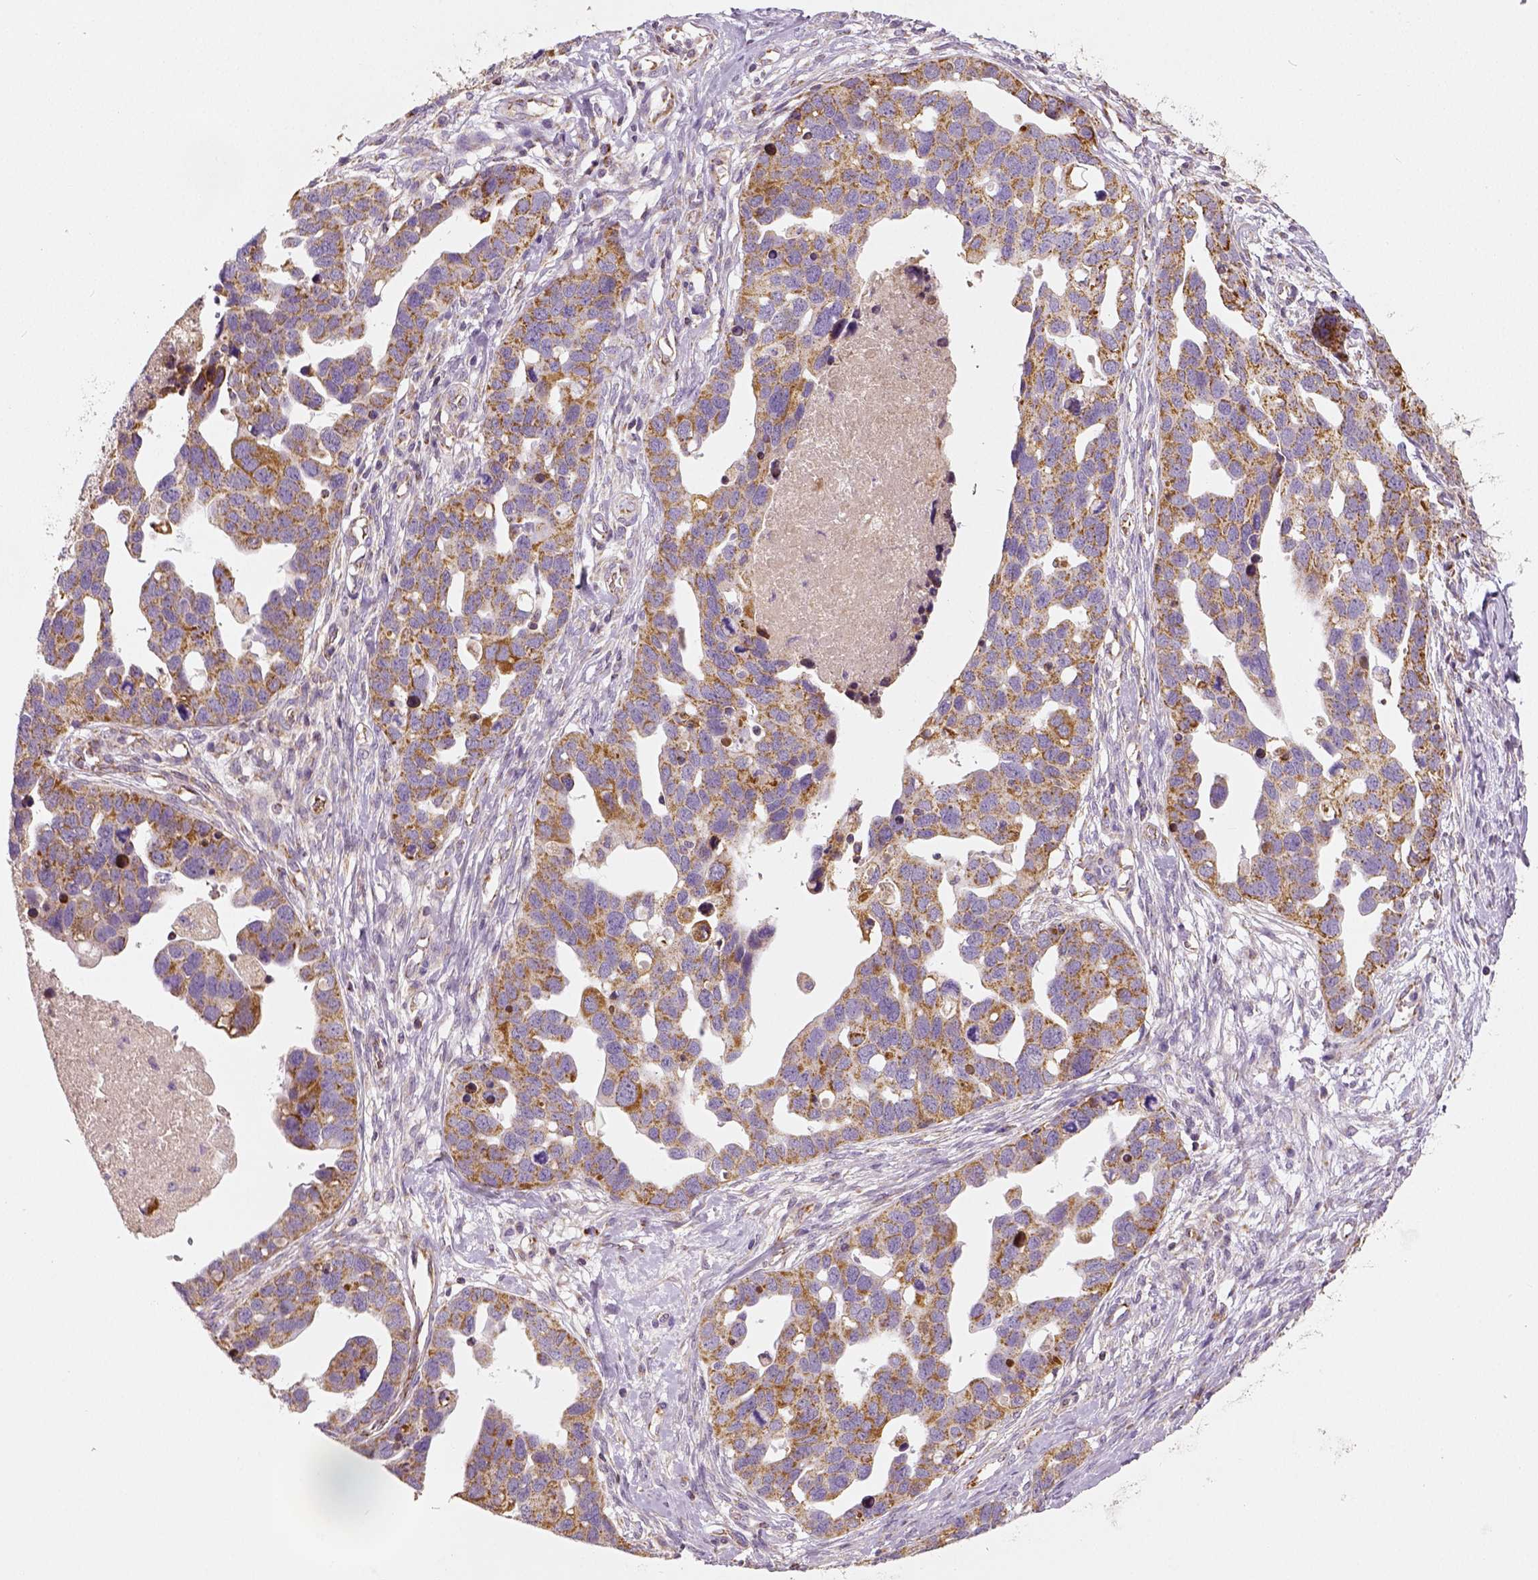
{"staining": {"intensity": "moderate", "quantity": ">75%", "location": "cytoplasmic/membranous"}, "tissue": "ovarian cancer", "cell_type": "Tumor cells", "image_type": "cancer", "snomed": [{"axis": "morphology", "description": "Cystadenocarcinoma, serous, NOS"}, {"axis": "topography", "description": "Ovary"}], "caption": "Immunohistochemistry micrograph of neoplastic tissue: ovarian serous cystadenocarcinoma stained using immunohistochemistry demonstrates medium levels of moderate protein expression localized specifically in the cytoplasmic/membranous of tumor cells, appearing as a cytoplasmic/membranous brown color.", "gene": "PGAM5", "patient": {"sex": "female", "age": 54}}